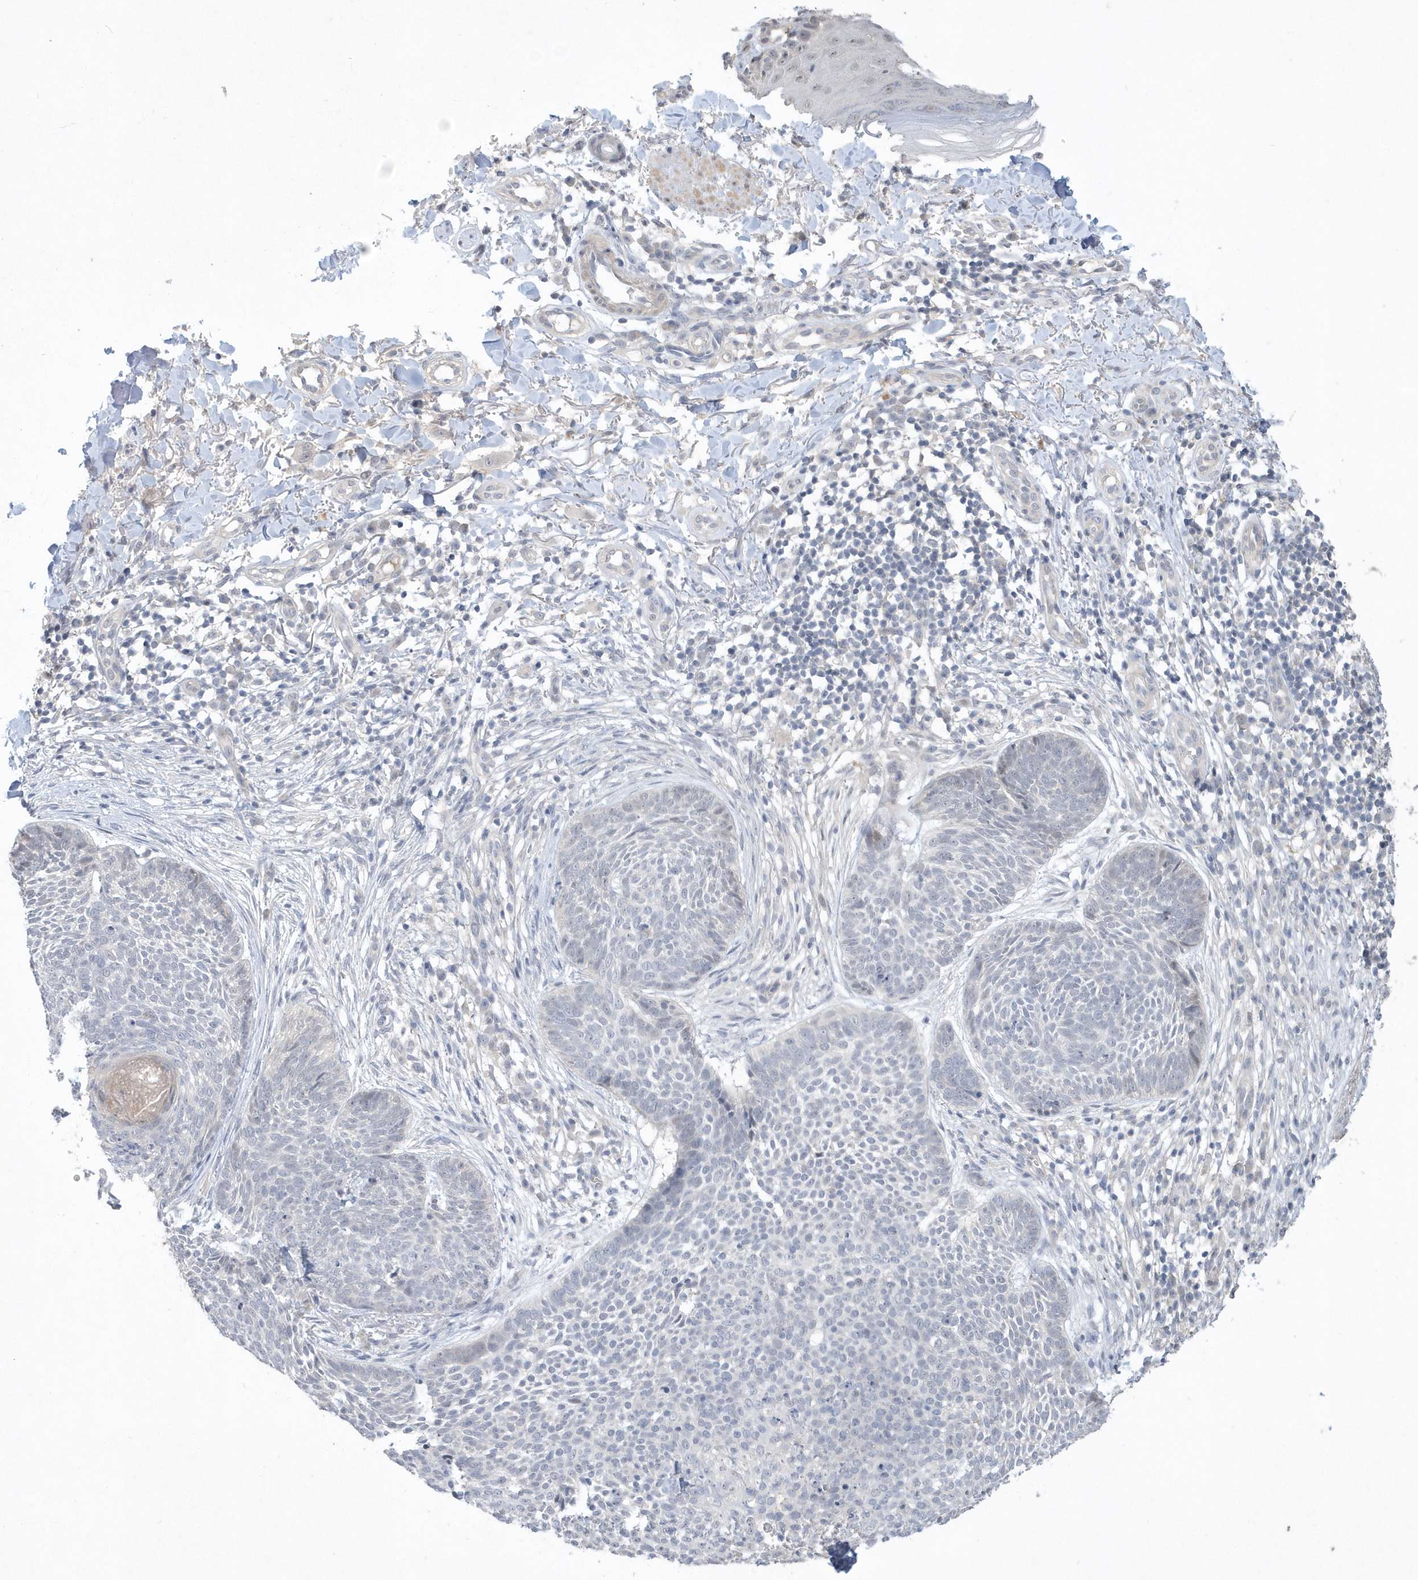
{"staining": {"intensity": "negative", "quantity": "none", "location": "none"}, "tissue": "skin cancer", "cell_type": "Tumor cells", "image_type": "cancer", "snomed": [{"axis": "morphology", "description": "Basal cell carcinoma"}, {"axis": "topography", "description": "Skin"}], "caption": "A photomicrograph of human basal cell carcinoma (skin) is negative for staining in tumor cells.", "gene": "TSPEAR", "patient": {"sex": "female", "age": 64}}